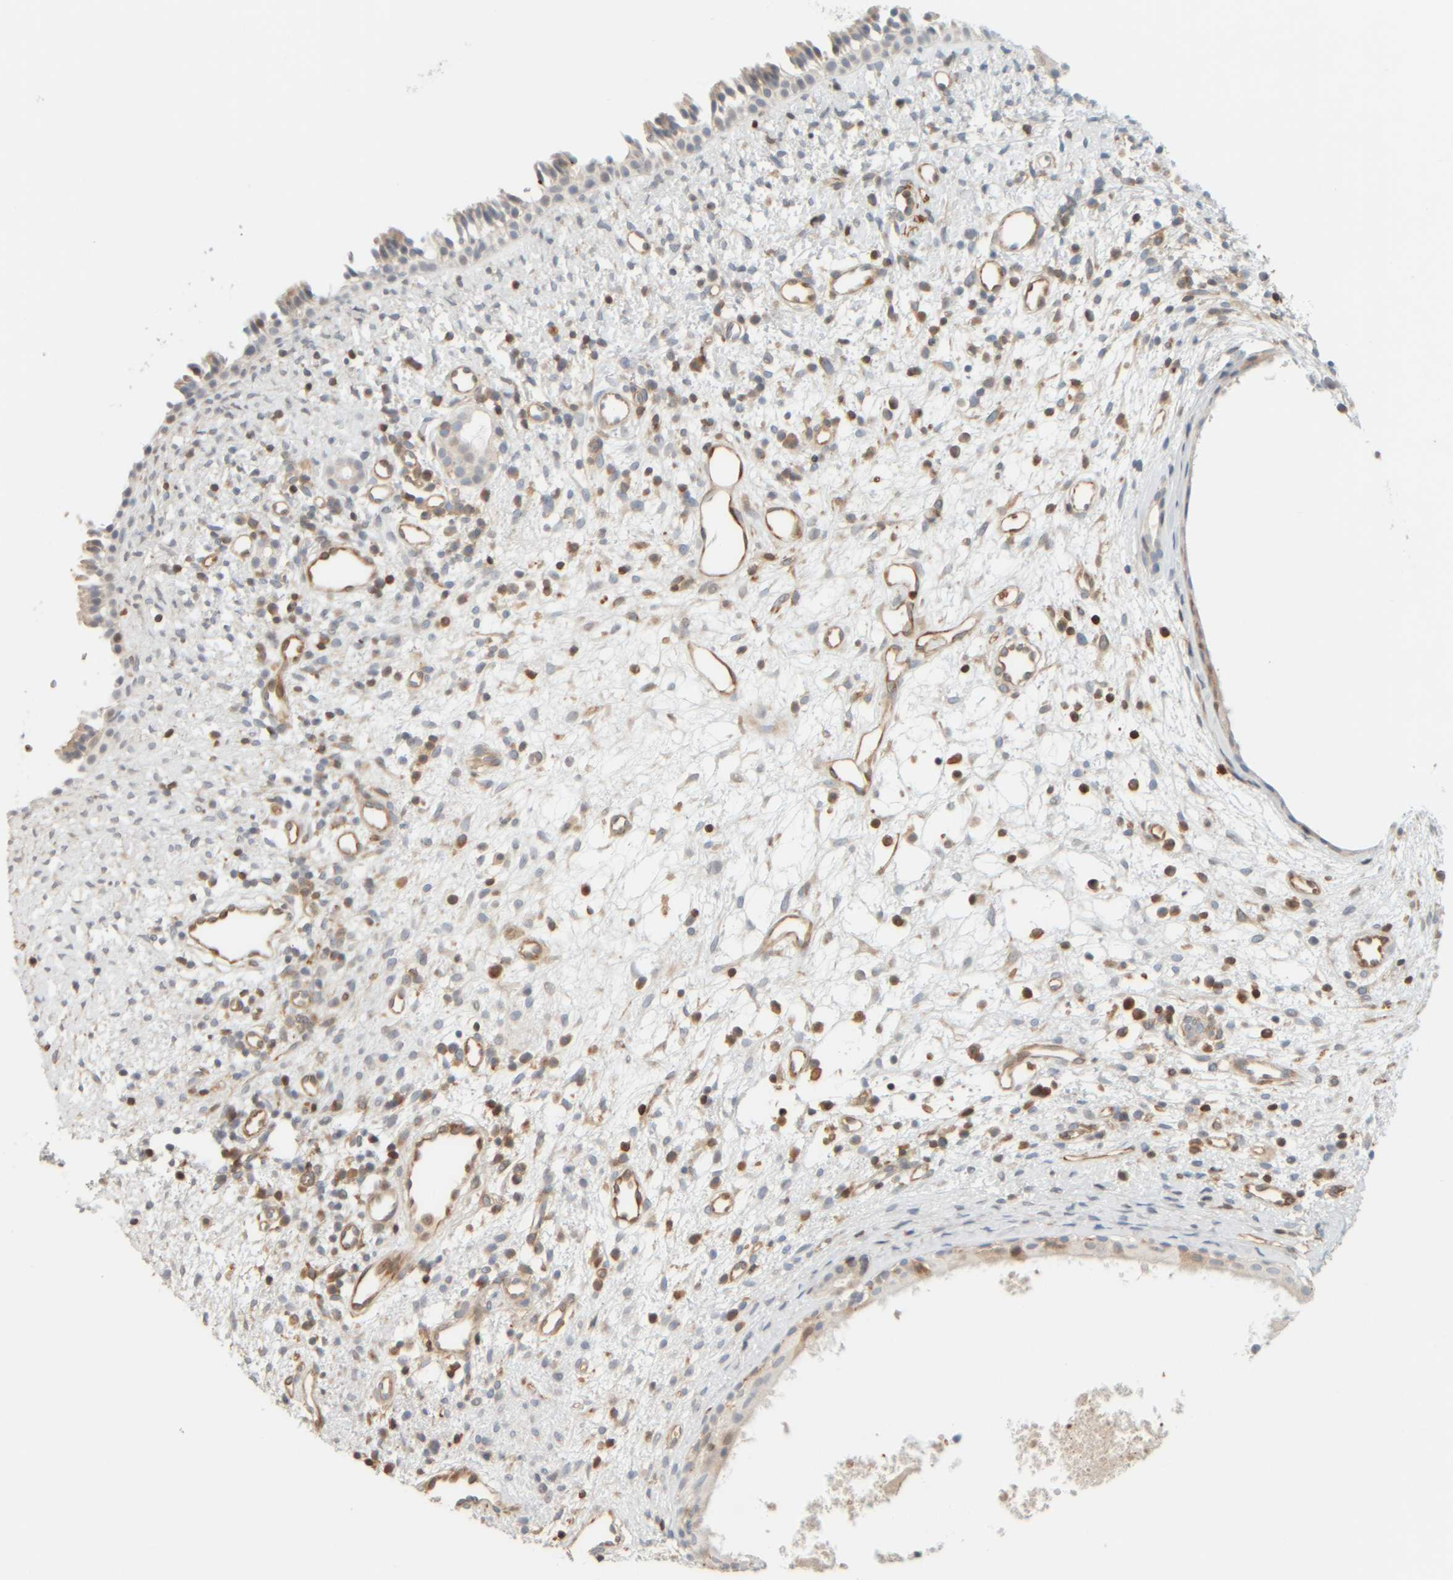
{"staining": {"intensity": "moderate", "quantity": "25%-75%", "location": "cytoplasmic/membranous"}, "tissue": "nasopharynx", "cell_type": "Respiratory epithelial cells", "image_type": "normal", "snomed": [{"axis": "morphology", "description": "Normal tissue, NOS"}, {"axis": "topography", "description": "Nasopharynx"}], "caption": "Nasopharynx stained with immunohistochemistry exhibits moderate cytoplasmic/membranous expression in approximately 25%-75% of respiratory epithelial cells.", "gene": "AARSD1", "patient": {"sex": "male", "age": 22}}